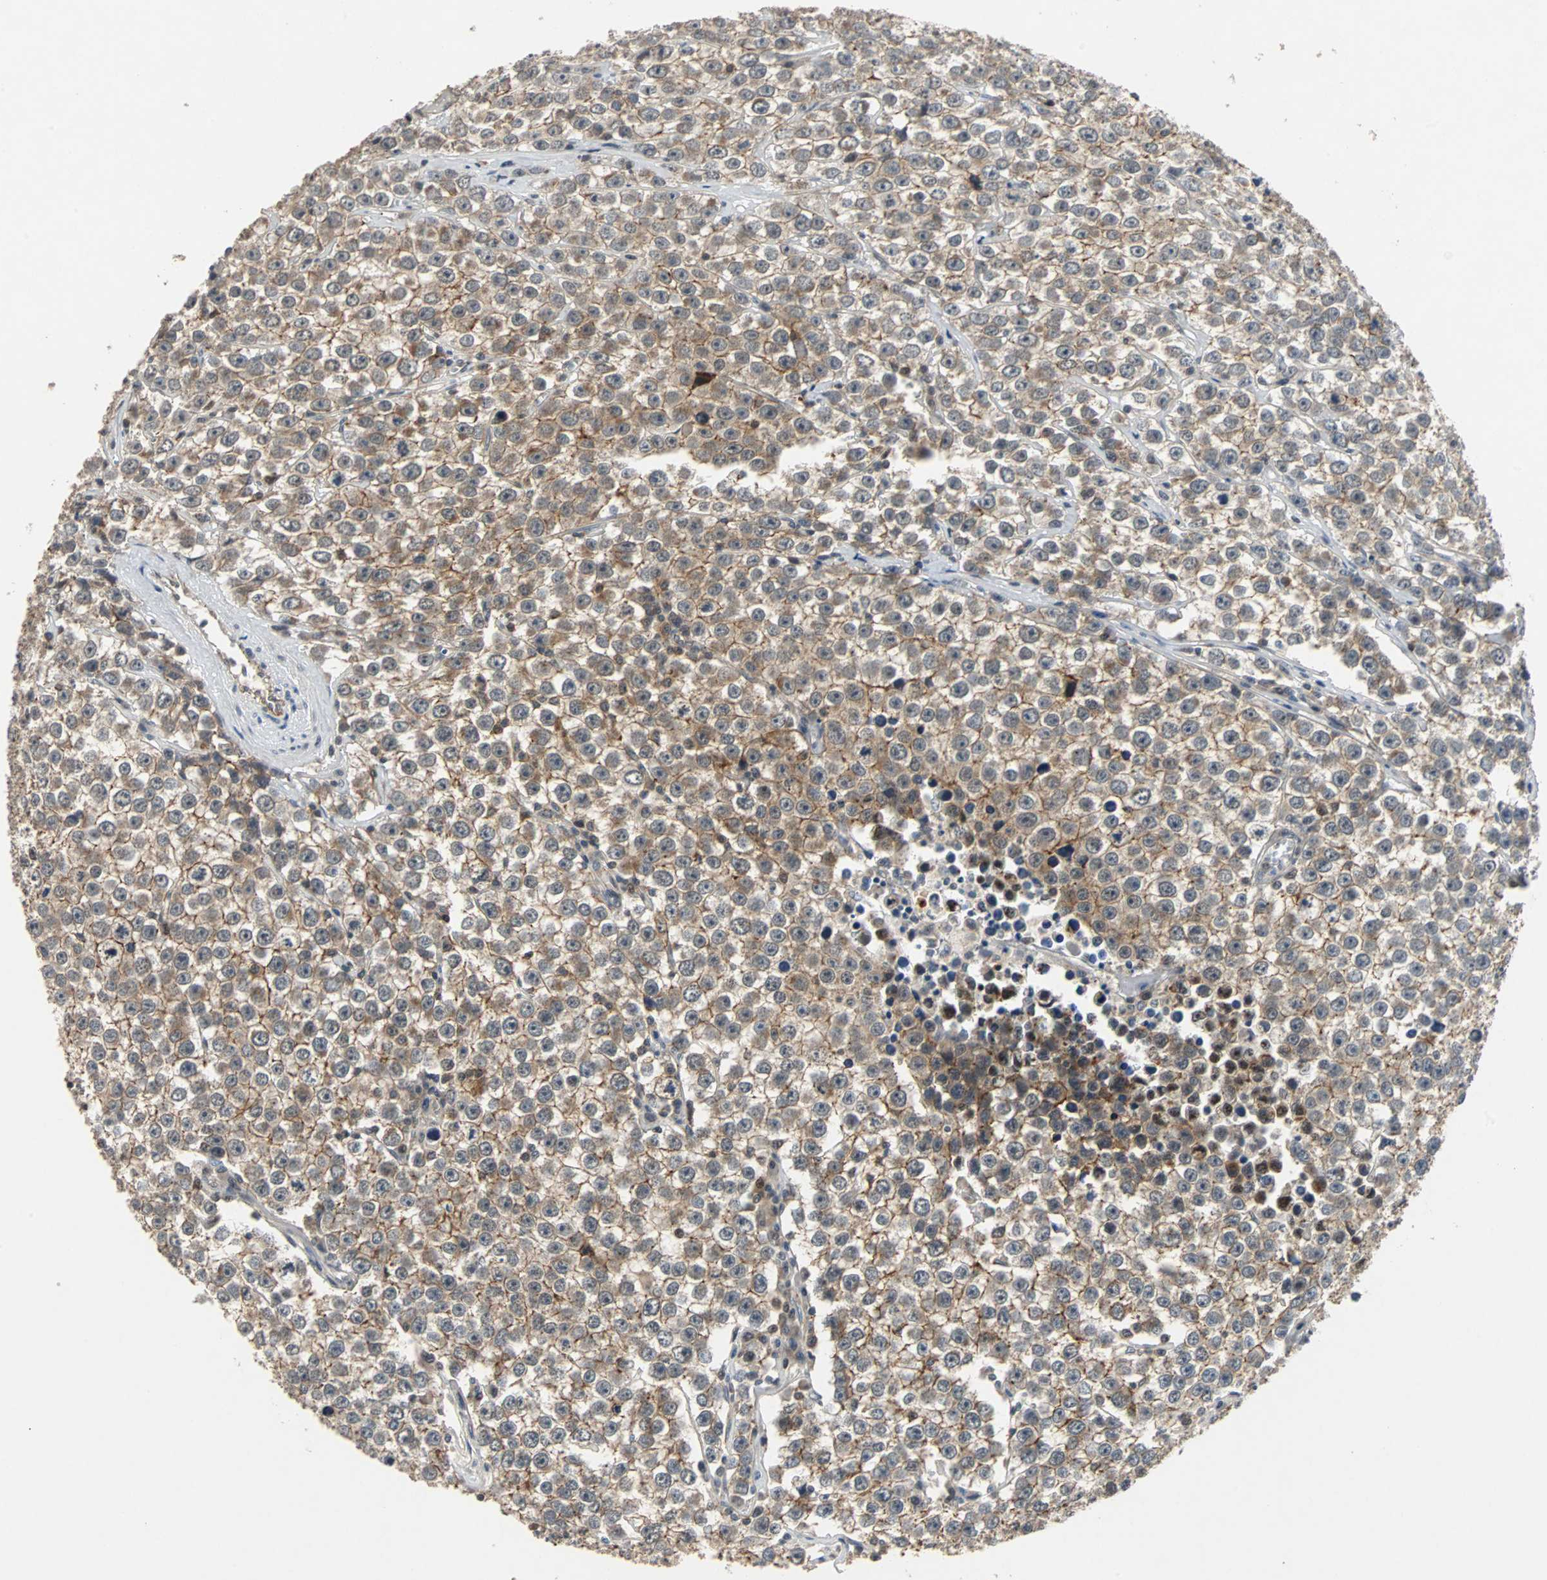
{"staining": {"intensity": "moderate", "quantity": ">75%", "location": "cytoplasmic/membranous"}, "tissue": "testis cancer", "cell_type": "Tumor cells", "image_type": "cancer", "snomed": [{"axis": "morphology", "description": "Seminoma, NOS"}, {"axis": "morphology", "description": "Carcinoma, Embryonal, NOS"}, {"axis": "topography", "description": "Testis"}], "caption": "Immunohistochemical staining of human testis embryonal carcinoma reveals medium levels of moderate cytoplasmic/membranous staining in approximately >75% of tumor cells.", "gene": "LSR", "patient": {"sex": "male", "age": 52}}